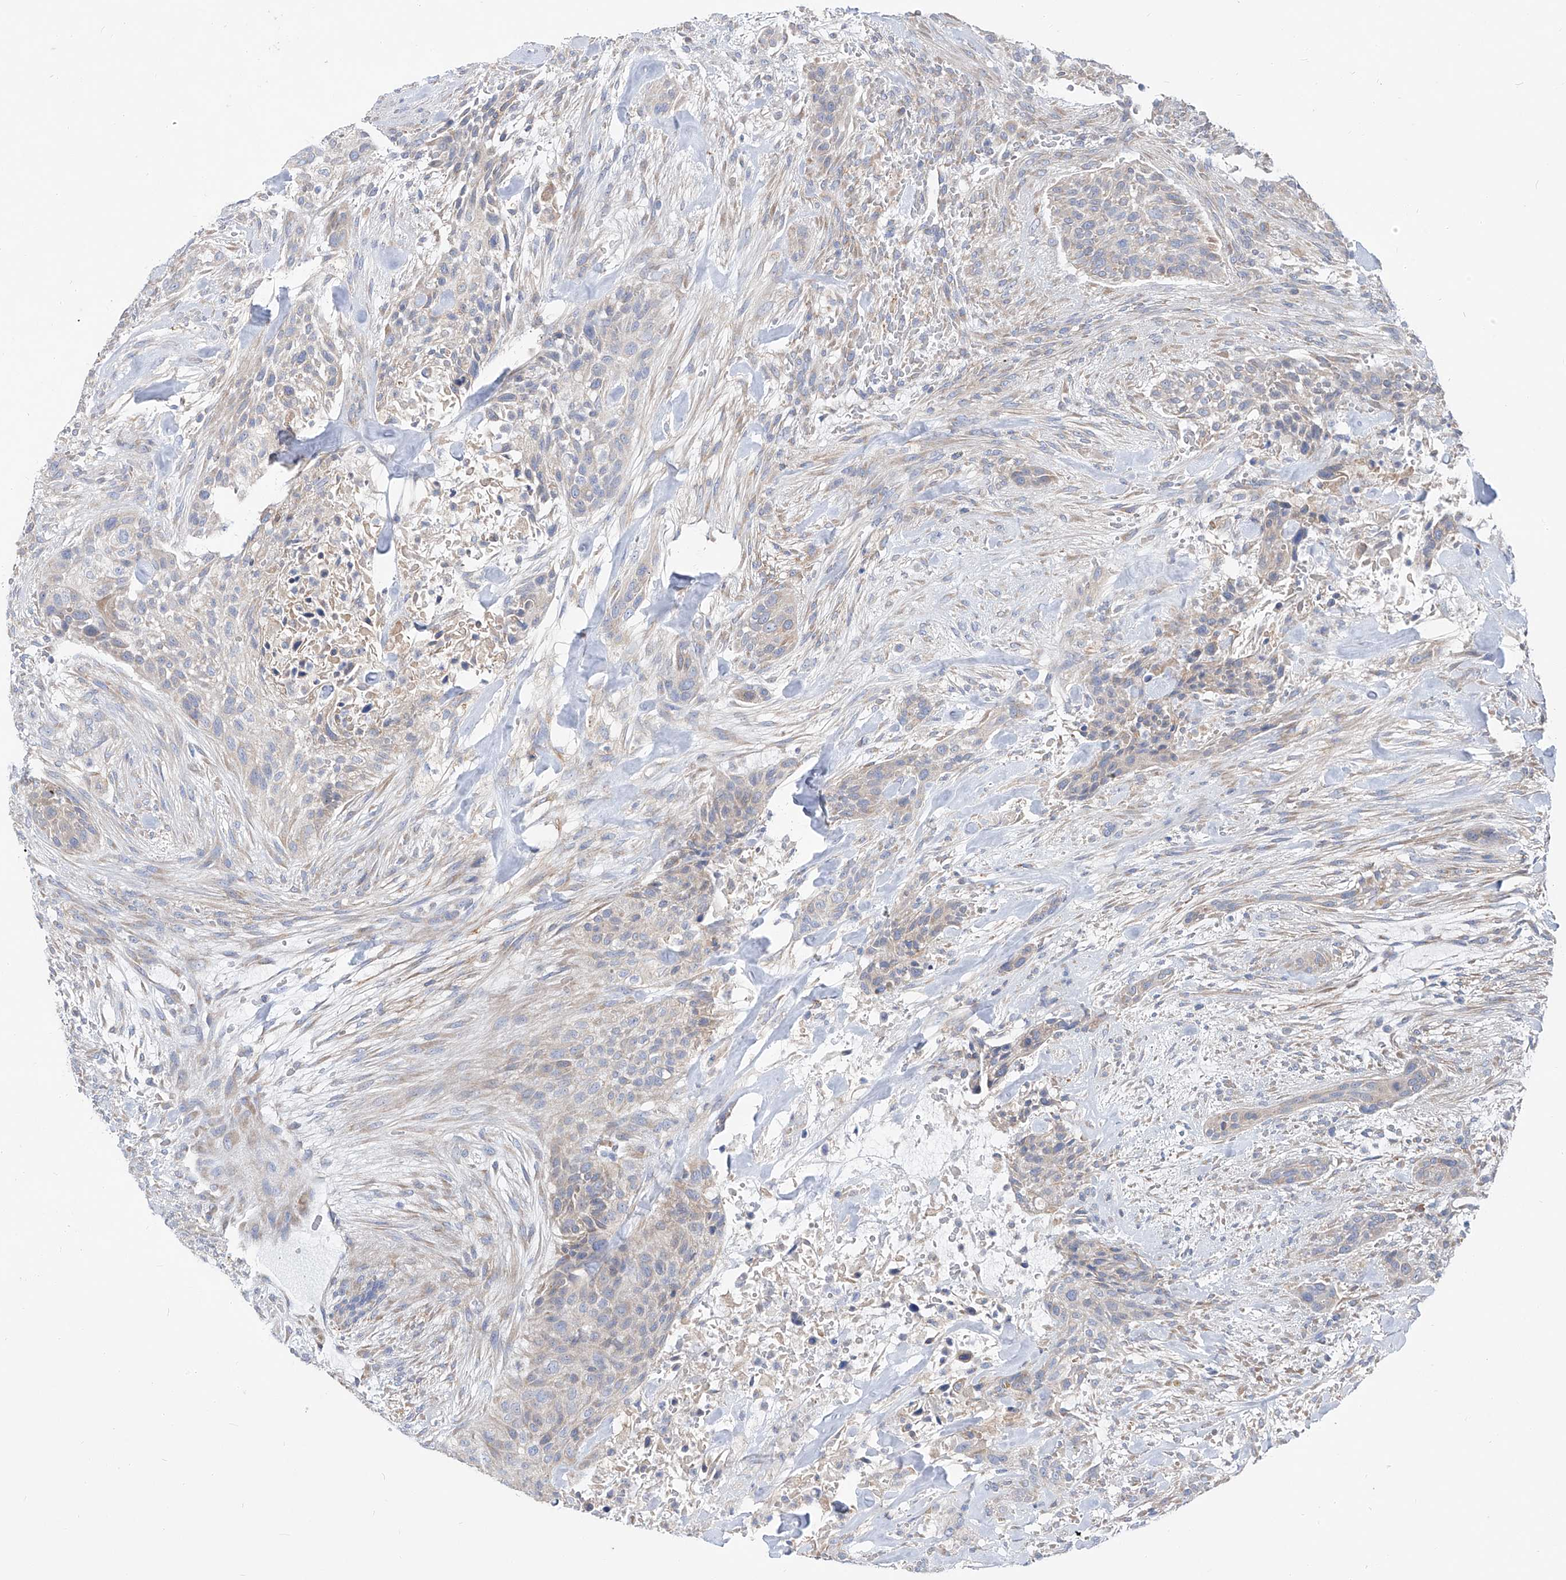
{"staining": {"intensity": "negative", "quantity": "none", "location": "none"}, "tissue": "urothelial cancer", "cell_type": "Tumor cells", "image_type": "cancer", "snomed": [{"axis": "morphology", "description": "Urothelial carcinoma, High grade"}, {"axis": "topography", "description": "Urinary bladder"}], "caption": "Immunohistochemical staining of urothelial cancer shows no significant positivity in tumor cells.", "gene": "UFL1", "patient": {"sex": "male", "age": 35}}